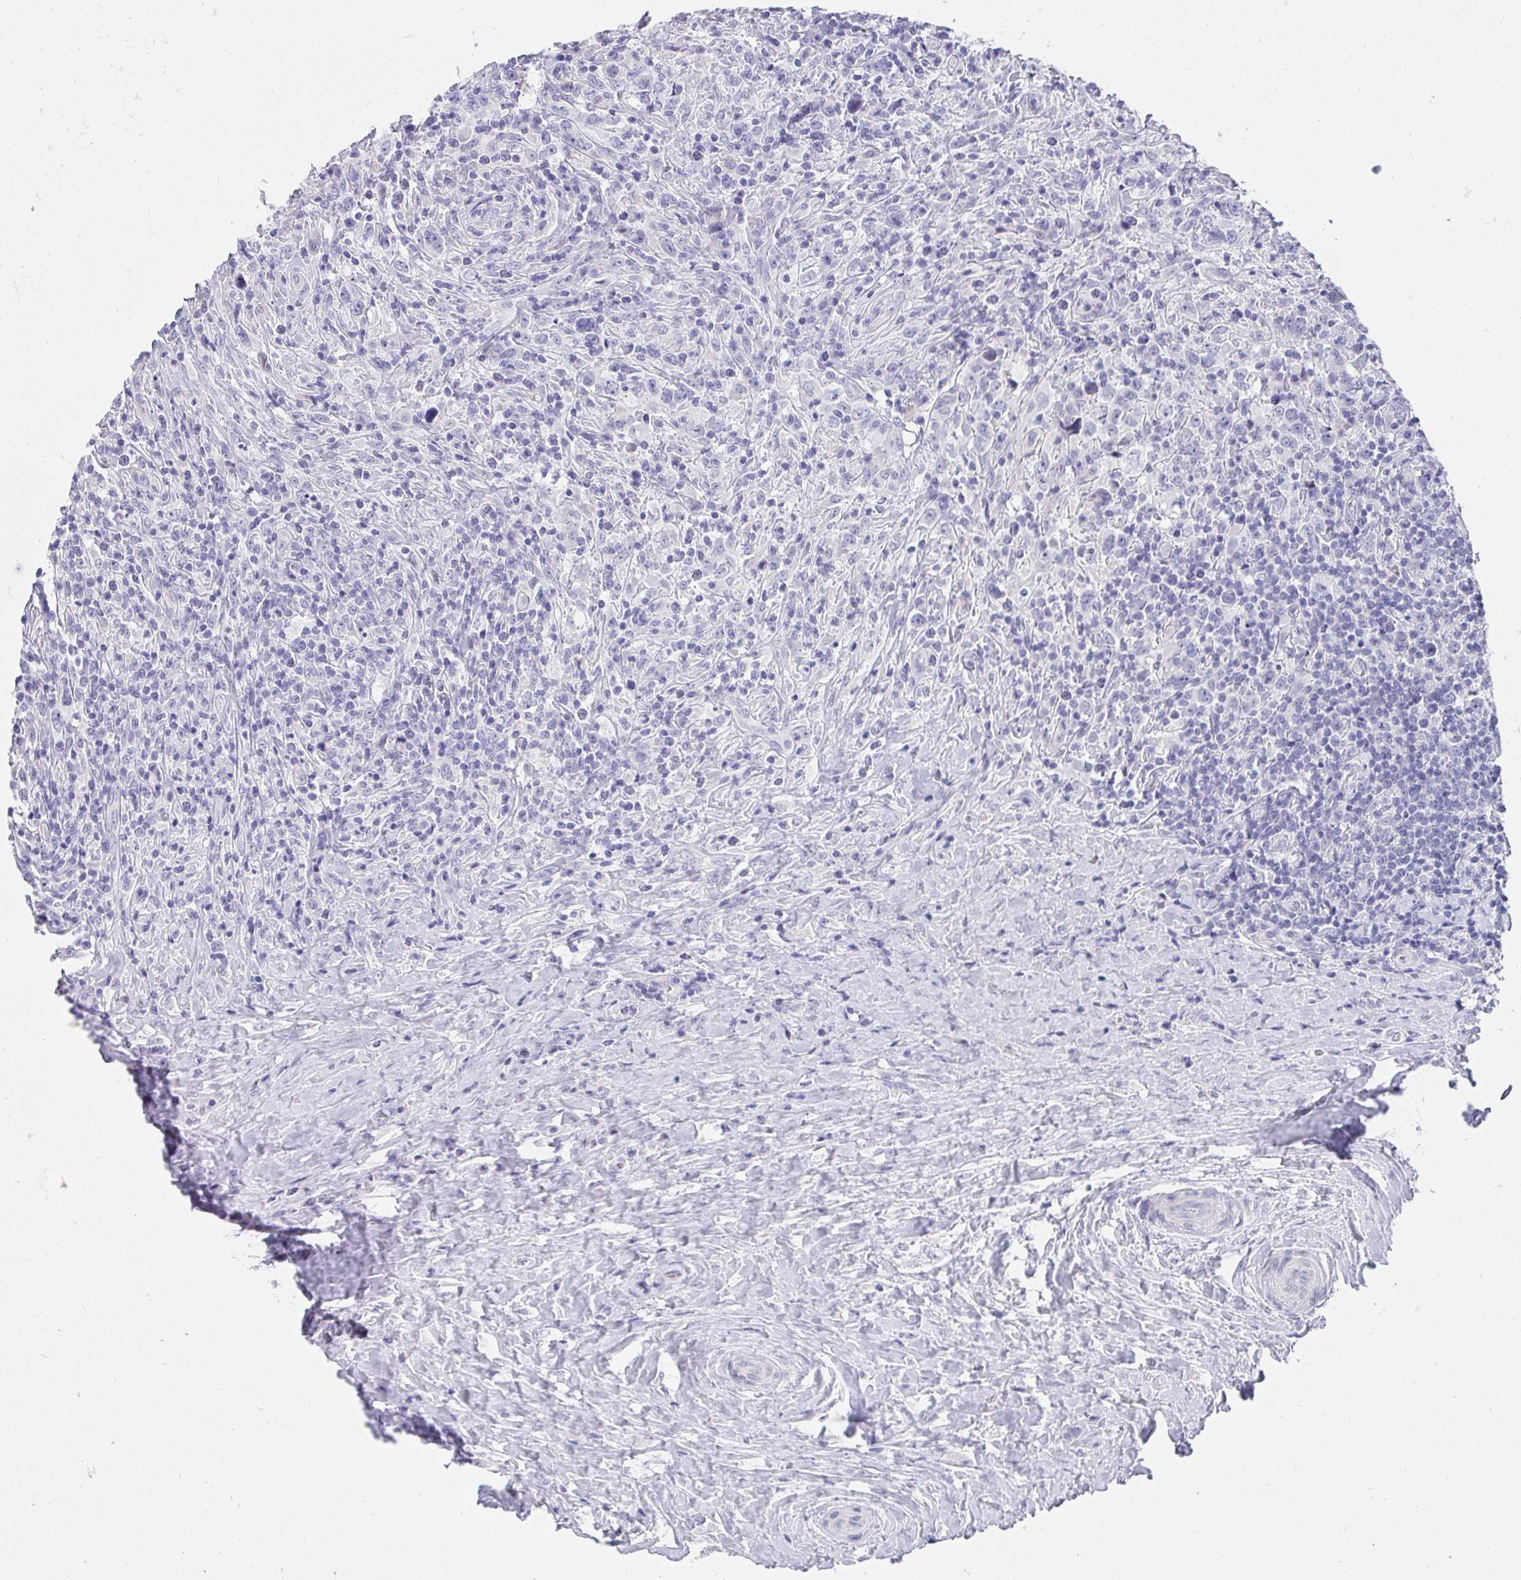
{"staining": {"intensity": "negative", "quantity": "none", "location": "none"}, "tissue": "lymphoma", "cell_type": "Tumor cells", "image_type": "cancer", "snomed": [{"axis": "morphology", "description": "Hodgkin's disease, NOS"}, {"axis": "topography", "description": "Lymph node"}], "caption": "The IHC image has no significant expression in tumor cells of Hodgkin's disease tissue. (DAB (3,3'-diaminobenzidine) immunohistochemistry (IHC) visualized using brightfield microscopy, high magnification).", "gene": "VGLL1", "patient": {"sex": "female", "age": 18}}